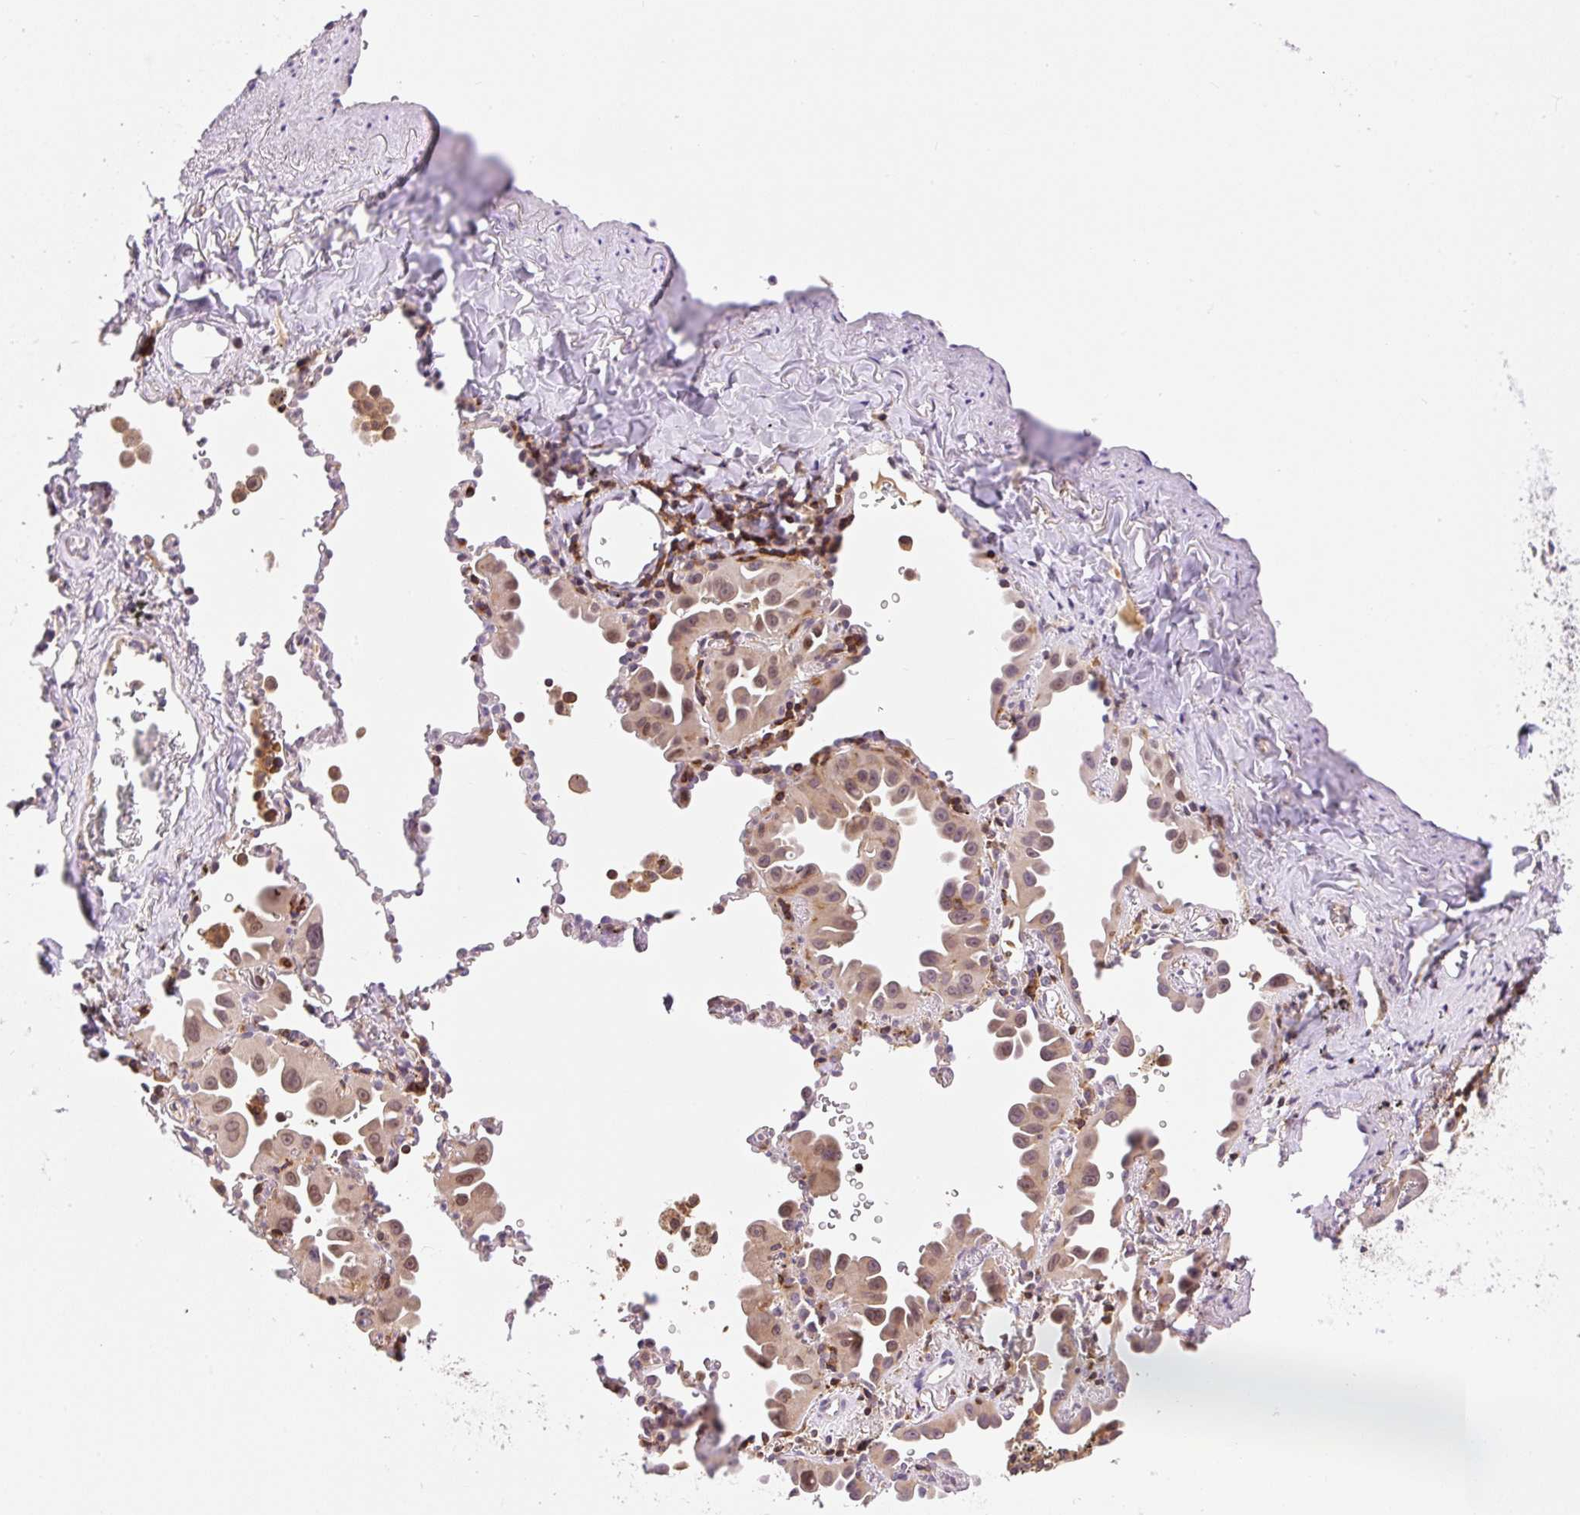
{"staining": {"intensity": "moderate", "quantity": ">75%", "location": "cytoplasmic/membranous,nuclear"}, "tissue": "lung cancer", "cell_type": "Tumor cells", "image_type": "cancer", "snomed": [{"axis": "morphology", "description": "Adenocarcinoma, NOS"}, {"axis": "topography", "description": "Lung"}], "caption": "Immunohistochemistry micrograph of human lung cancer stained for a protein (brown), which exhibits medium levels of moderate cytoplasmic/membranous and nuclear staining in approximately >75% of tumor cells.", "gene": "CARD11", "patient": {"sex": "male", "age": 68}}